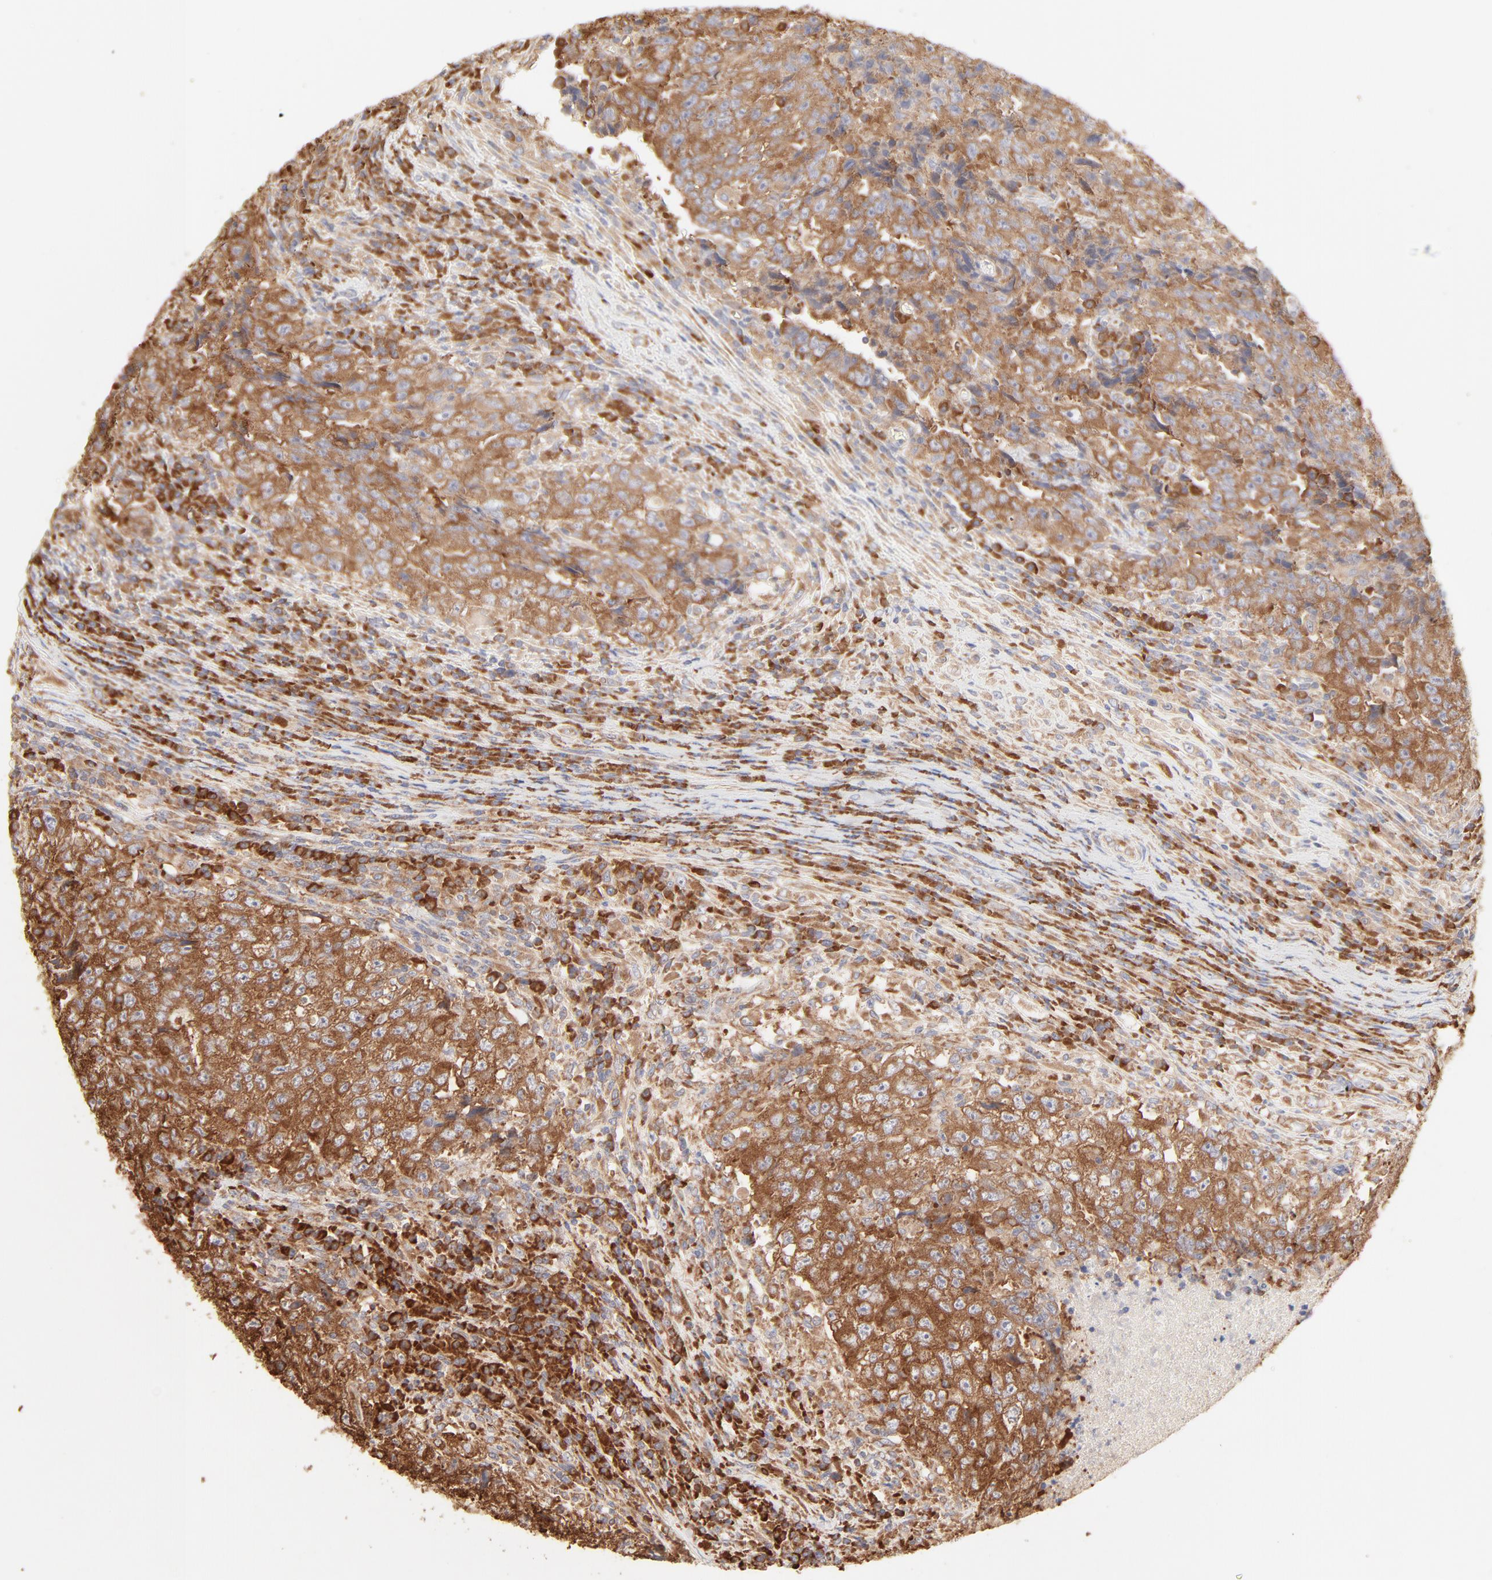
{"staining": {"intensity": "moderate", "quantity": ">75%", "location": "cytoplasmic/membranous"}, "tissue": "testis cancer", "cell_type": "Tumor cells", "image_type": "cancer", "snomed": [{"axis": "morphology", "description": "Necrosis, NOS"}, {"axis": "morphology", "description": "Carcinoma, Embryonal, NOS"}, {"axis": "topography", "description": "Testis"}], "caption": "Tumor cells demonstrate medium levels of moderate cytoplasmic/membranous expression in about >75% of cells in testis cancer.", "gene": "RPS20", "patient": {"sex": "male", "age": 19}}